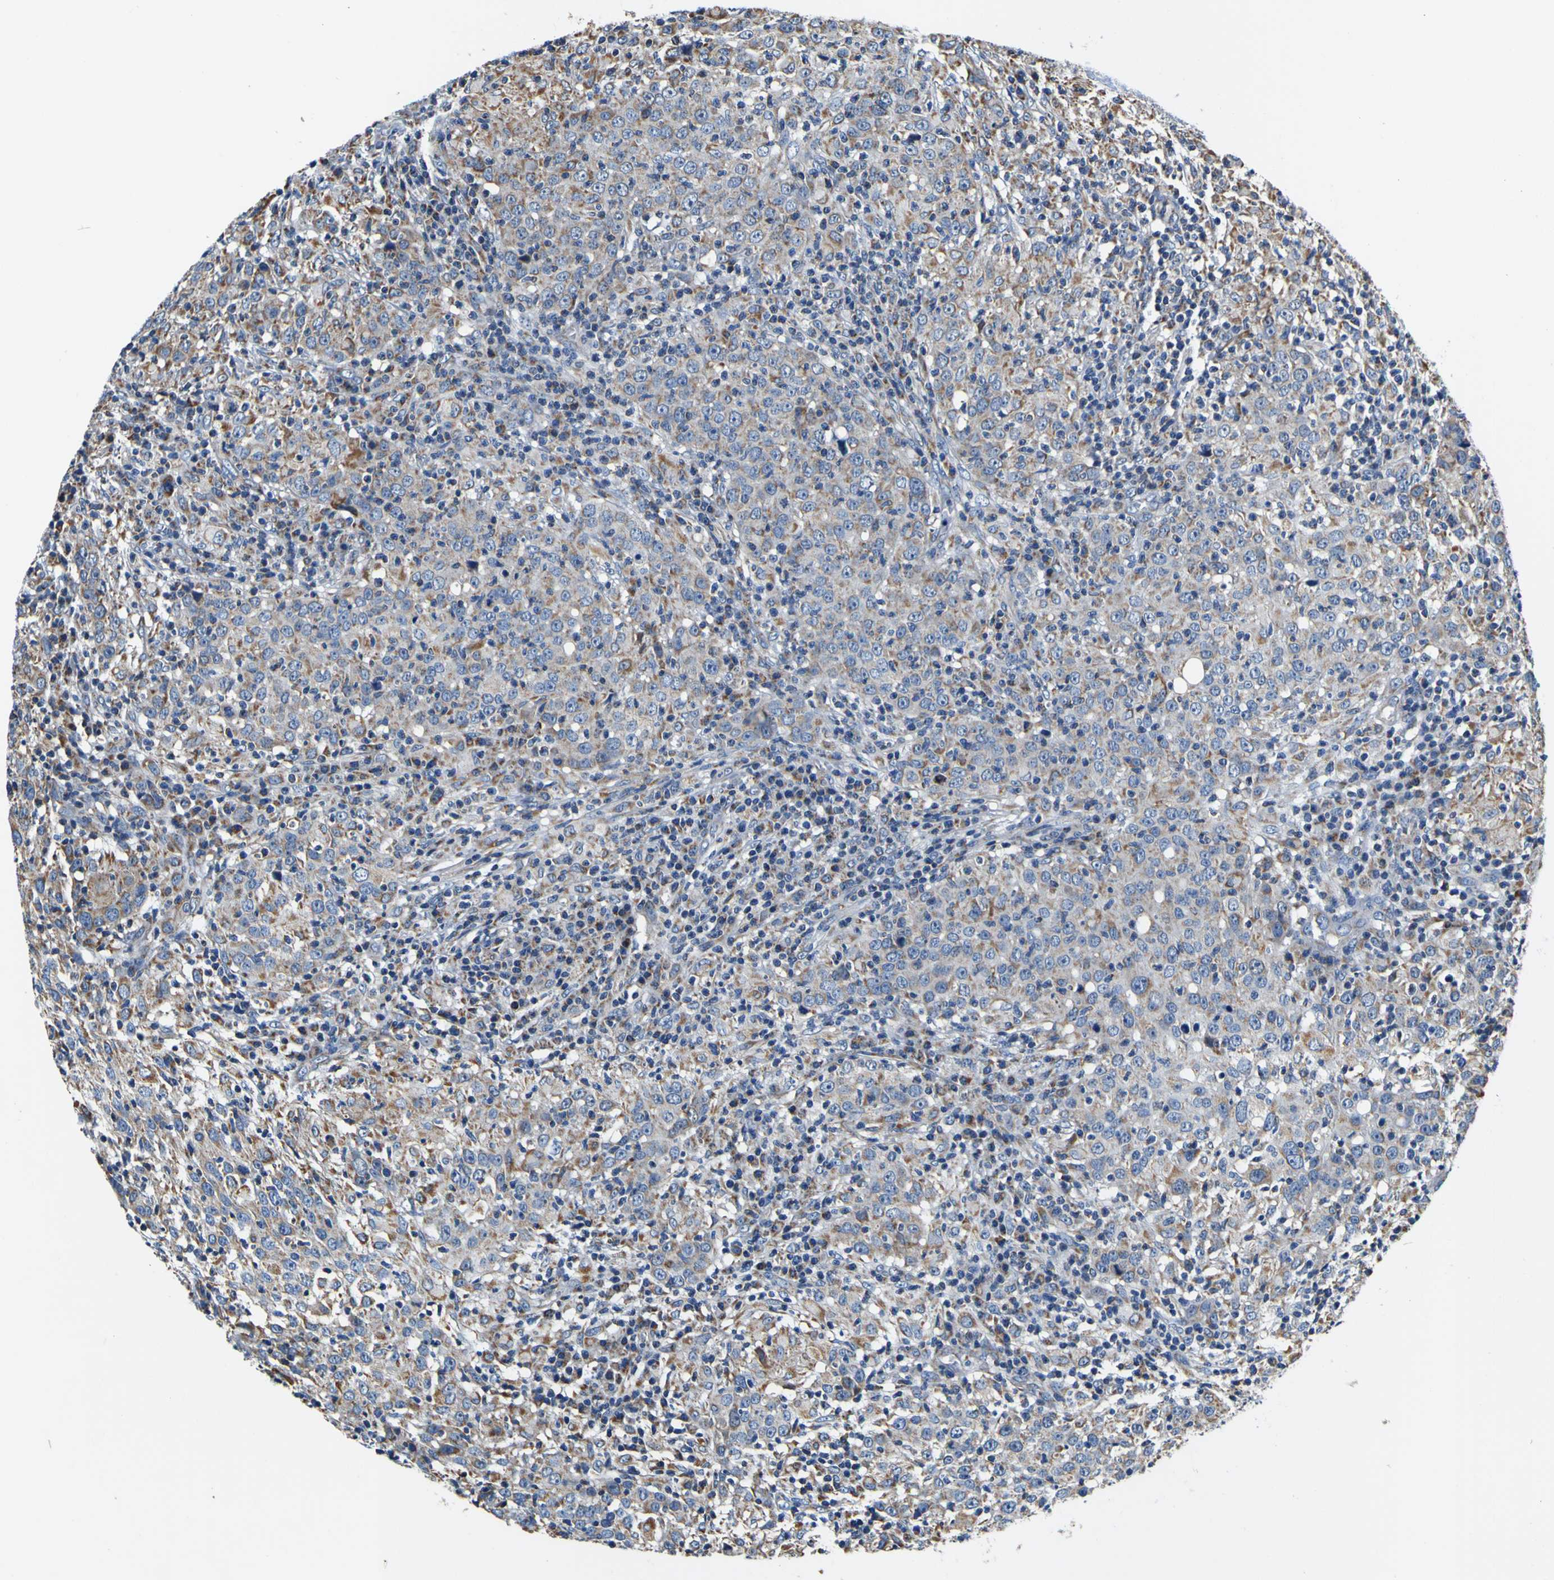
{"staining": {"intensity": "weak", "quantity": ">75%", "location": "cytoplasmic/membranous"}, "tissue": "head and neck cancer", "cell_type": "Tumor cells", "image_type": "cancer", "snomed": [{"axis": "morphology", "description": "Adenocarcinoma, NOS"}, {"axis": "topography", "description": "Salivary gland"}, {"axis": "topography", "description": "Head-Neck"}], "caption": "Immunohistochemical staining of head and neck adenocarcinoma displays low levels of weak cytoplasmic/membranous staining in about >75% of tumor cells.", "gene": "LRP4", "patient": {"sex": "female", "age": 65}}